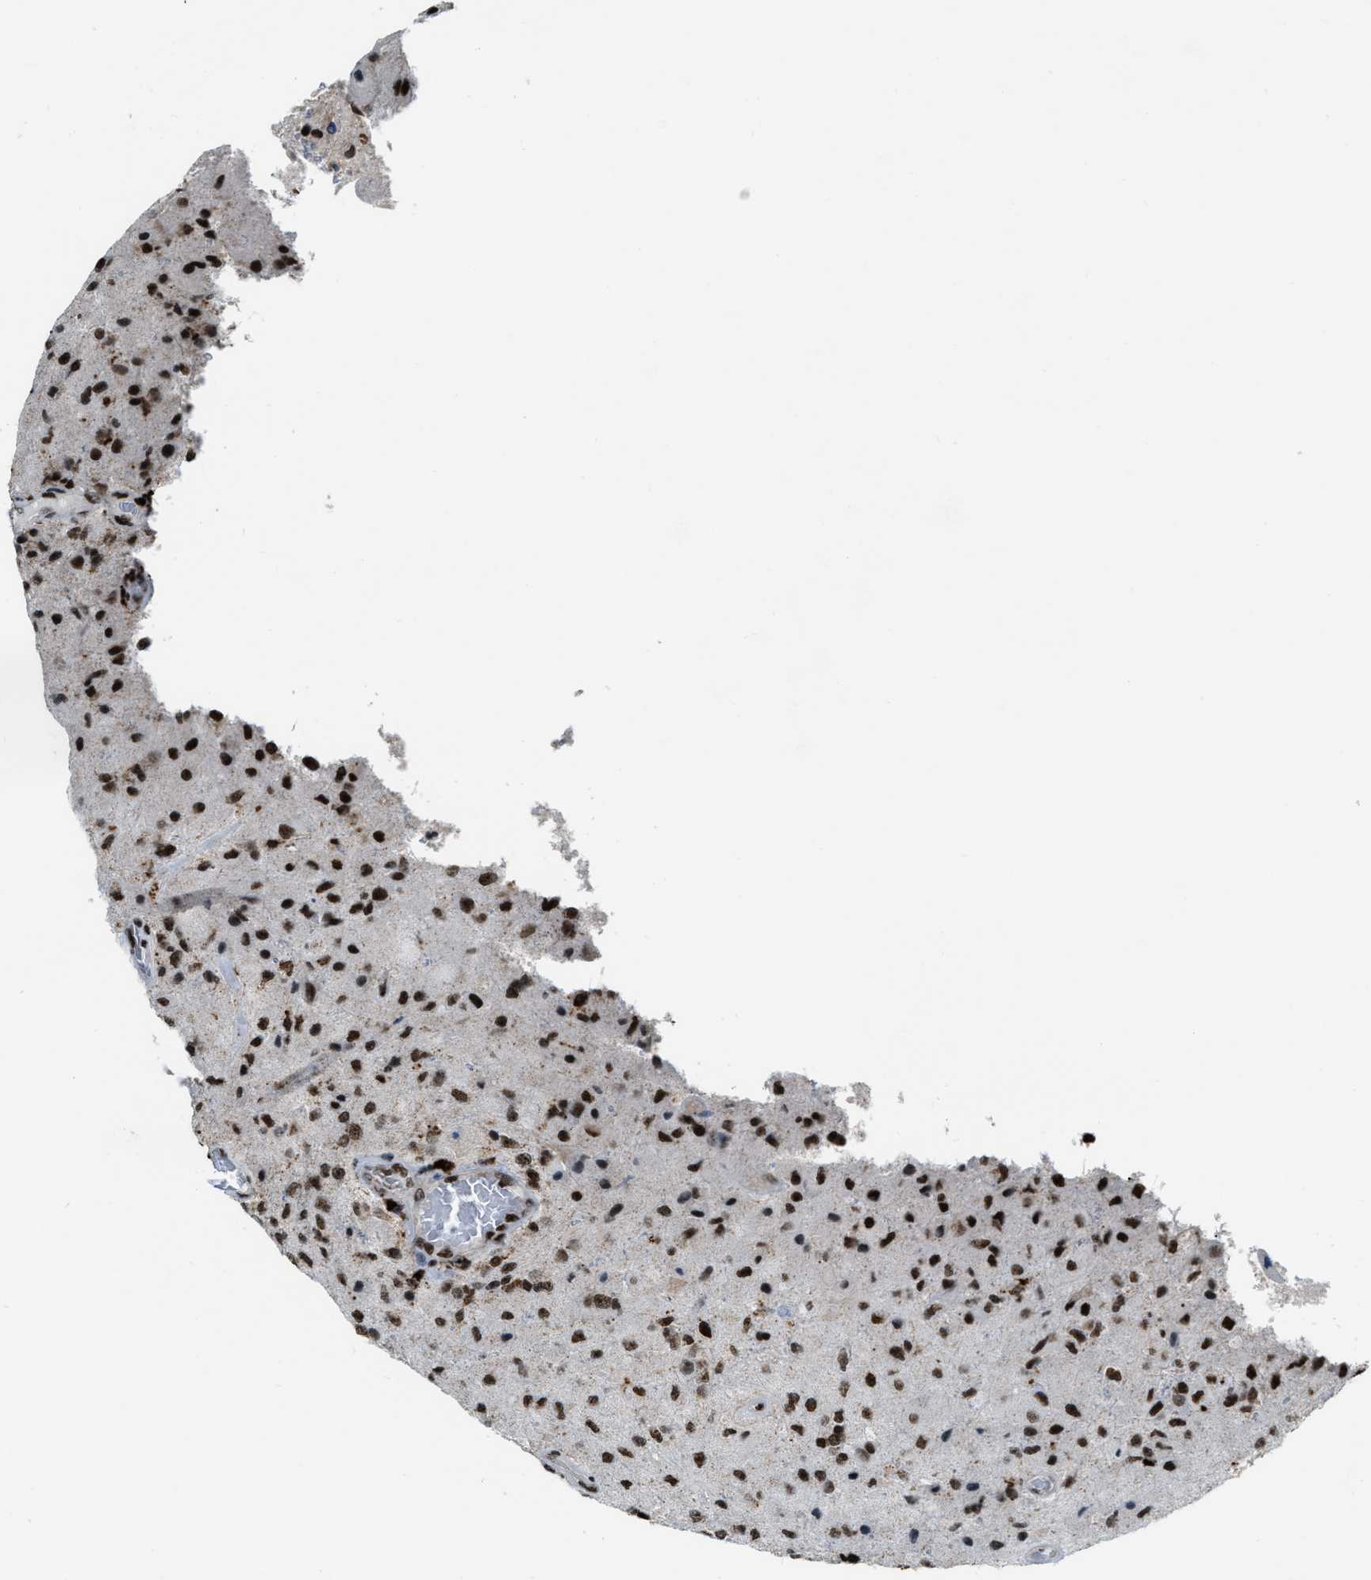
{"staining": {"intensity": "moderate", "quantity": ">75%", "location": "nuclear"}, "tissue": "glioma", "cell_type": "Tumor cells", "image_type": "cancer", "snomed": [{"axis": "morphology", "description": "Normal tissue, NOS"}, {"axis": "morphology", "description": "Glioma, malignant, High grade"}, {"axis": "topography", "description": "Cerebral cortex"}], "caption": "Immunohistochemistry histopathology image of human glioma stained for a protein (brown), which displays medium levels of moderate nuclear expression in approximately >75% of tumor cells.", "gene": "NUMA1", "patient": {"sex": "male", "age": 77}}